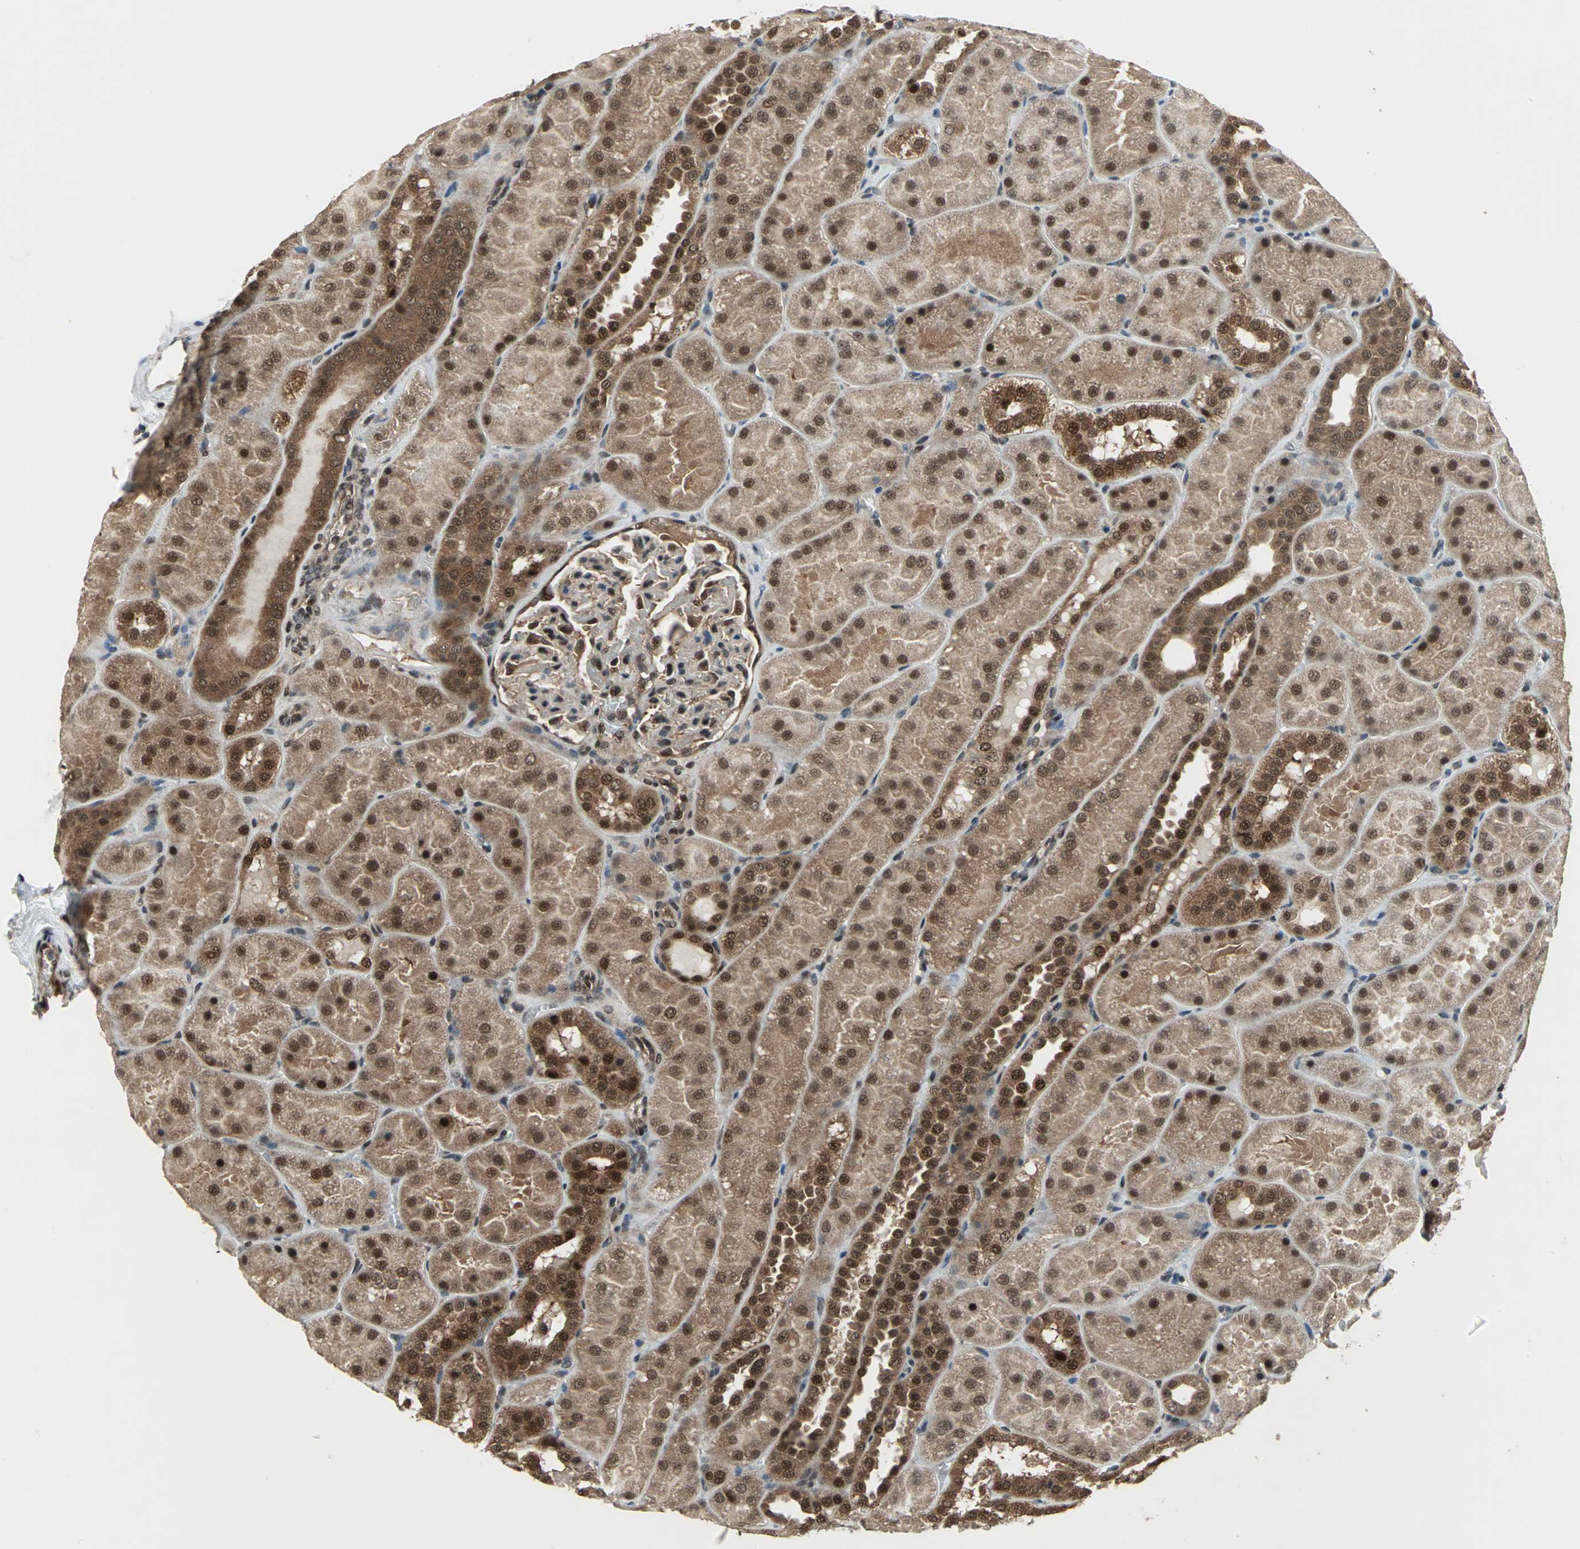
{"staining": {"intensity": "strong", "quantity": "25%-75%", "location": "cytoplasmic/membranous,nuclear"}, "tissue": "kidney", "cell_type": "Cells in glomeruli", "image_type": "normal", "snomed": [{"axis": "morphology", "description": "Normal tissue, NOS"}, {"axis": "topography", "description": "Kidney"}], "caption": "Protein expression analysis of unremarkable kidney shows strong cytoplasmic/membranous,nuclear staining in approximately 25%-75% of cells in glomeruli. (DAB IHC, brown staining for protein, blue staining for nuclei).", "gene": "COPS5", "patient": {"sex": "male", "age": 28}}